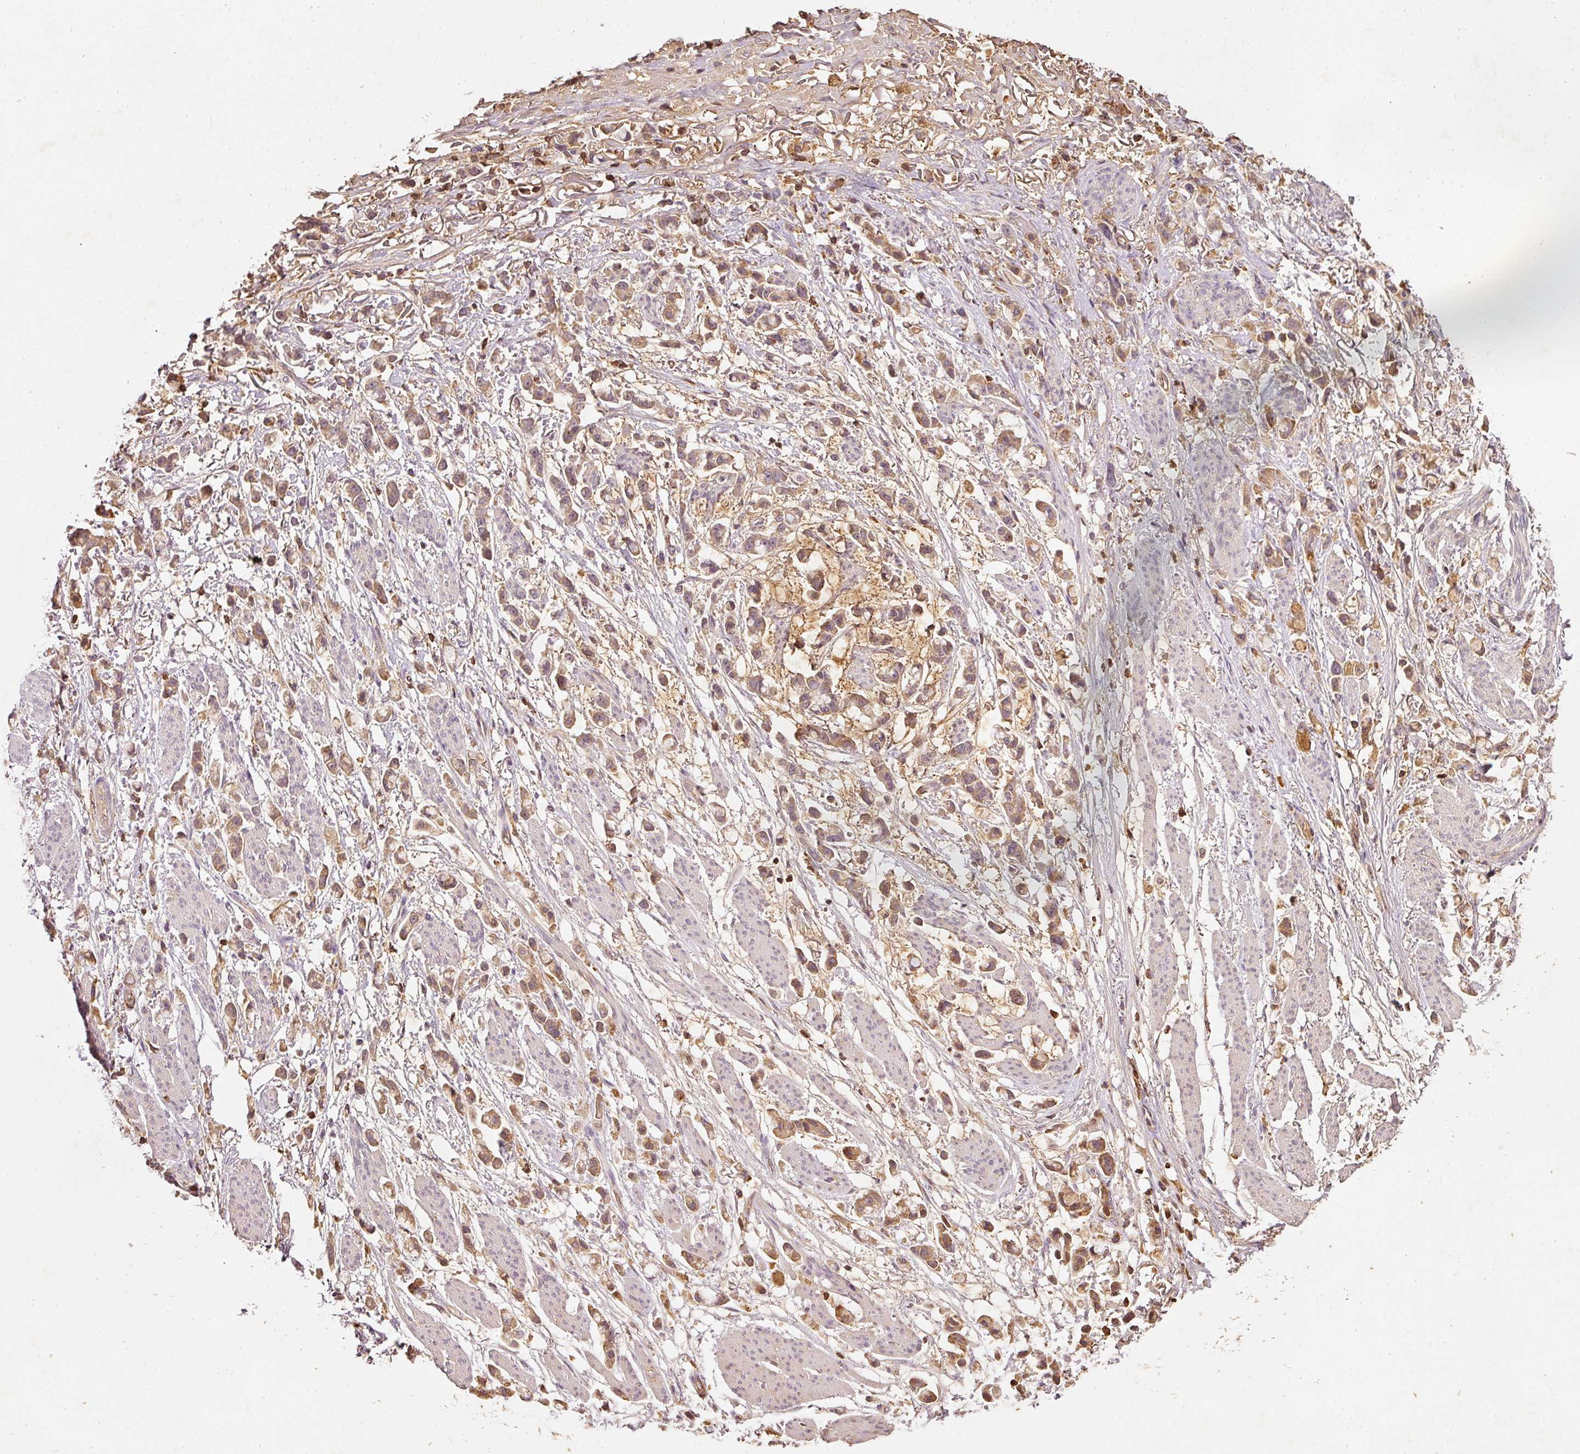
{"staining": {"intensity": "moderate", "quantity": ">75%", "location": "cytoplasmic/membranous"}, "tissue": "stomach cancer", "cell_type": "Tumor cells", "image_type": "cancer", "snomed": [{"axis": "morphology", "description": "Adenocarcinoma, NOS"}, {"axis": "topography", "description": "Stomach"}], "caption": "Protein analysis of adenocarcinoma (stomach) tissue demonstrates moderate cytoplasmic/membranous expression in about >75% of tumor cells. (Brightfield microscopy of DAB IHC at high magnification).", "gene": "EVL", "patient": {"sex": "female", "age": 81}}